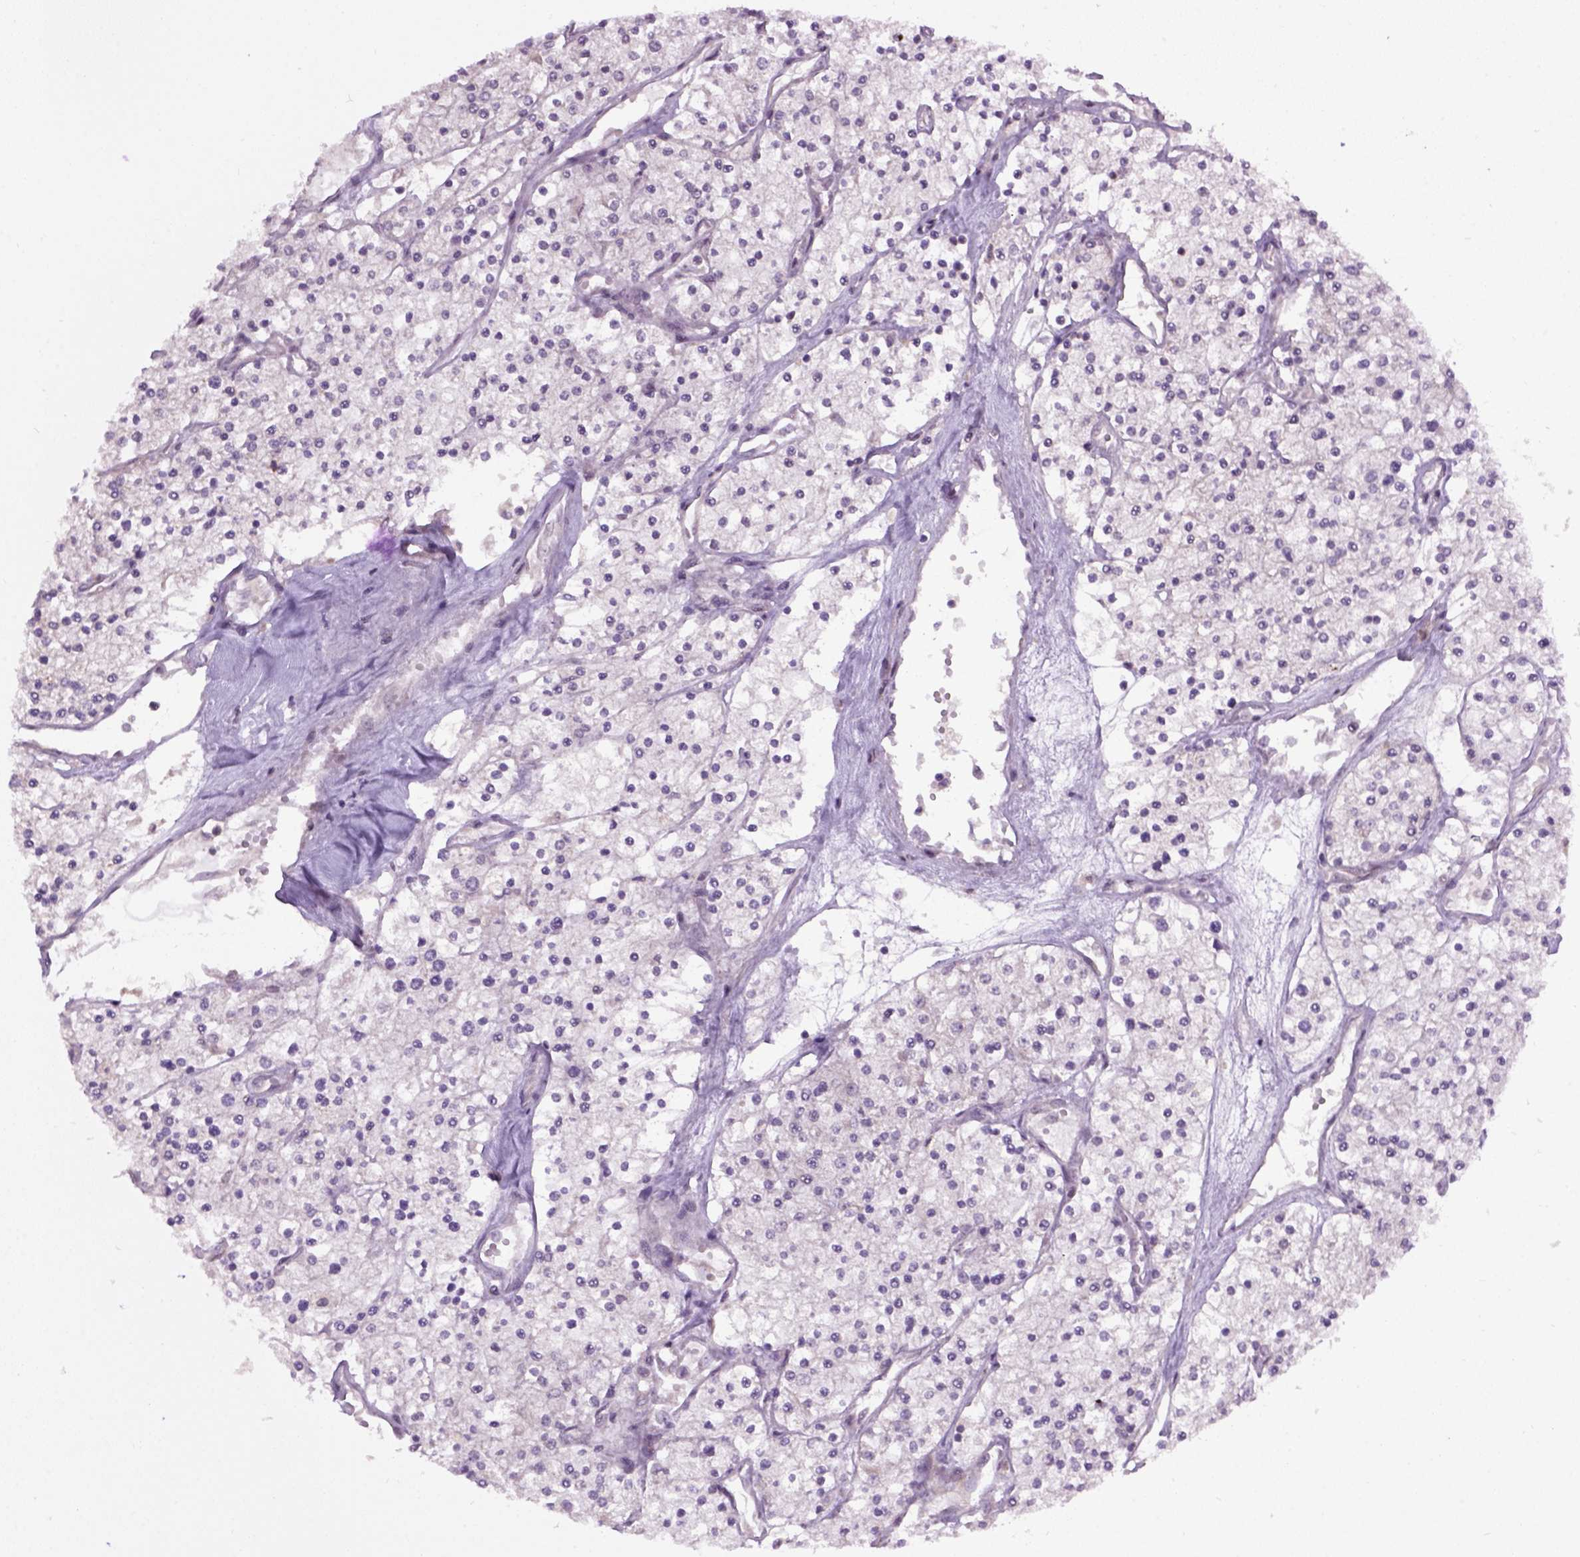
{"staining": {"intensity": "negative", "quantity": "none", "location": "none"}, "tissue": "renal cancer", "cell_type": "Tumor cells", "image_type": "cancer", "snomed": [{"axis": "morphology", "description": "Adenocarcinoma, NOS"}, {"axis": "topography", "description": "Kidney"}], "caption": "This is a photomicrograph of immunohistochemistry (IHC) staining of renal adenocarcinoma, which shows no expression in tumor cells. The staining was performed using DAB (3,3'-diaminobenzidine) to visualize the protein expression in brown, while the nuclei were stained in blue with hematoxylin (Magnification: 20x).", "gene": "RAB43", "patient": {"sex": "male", "age": 80}}